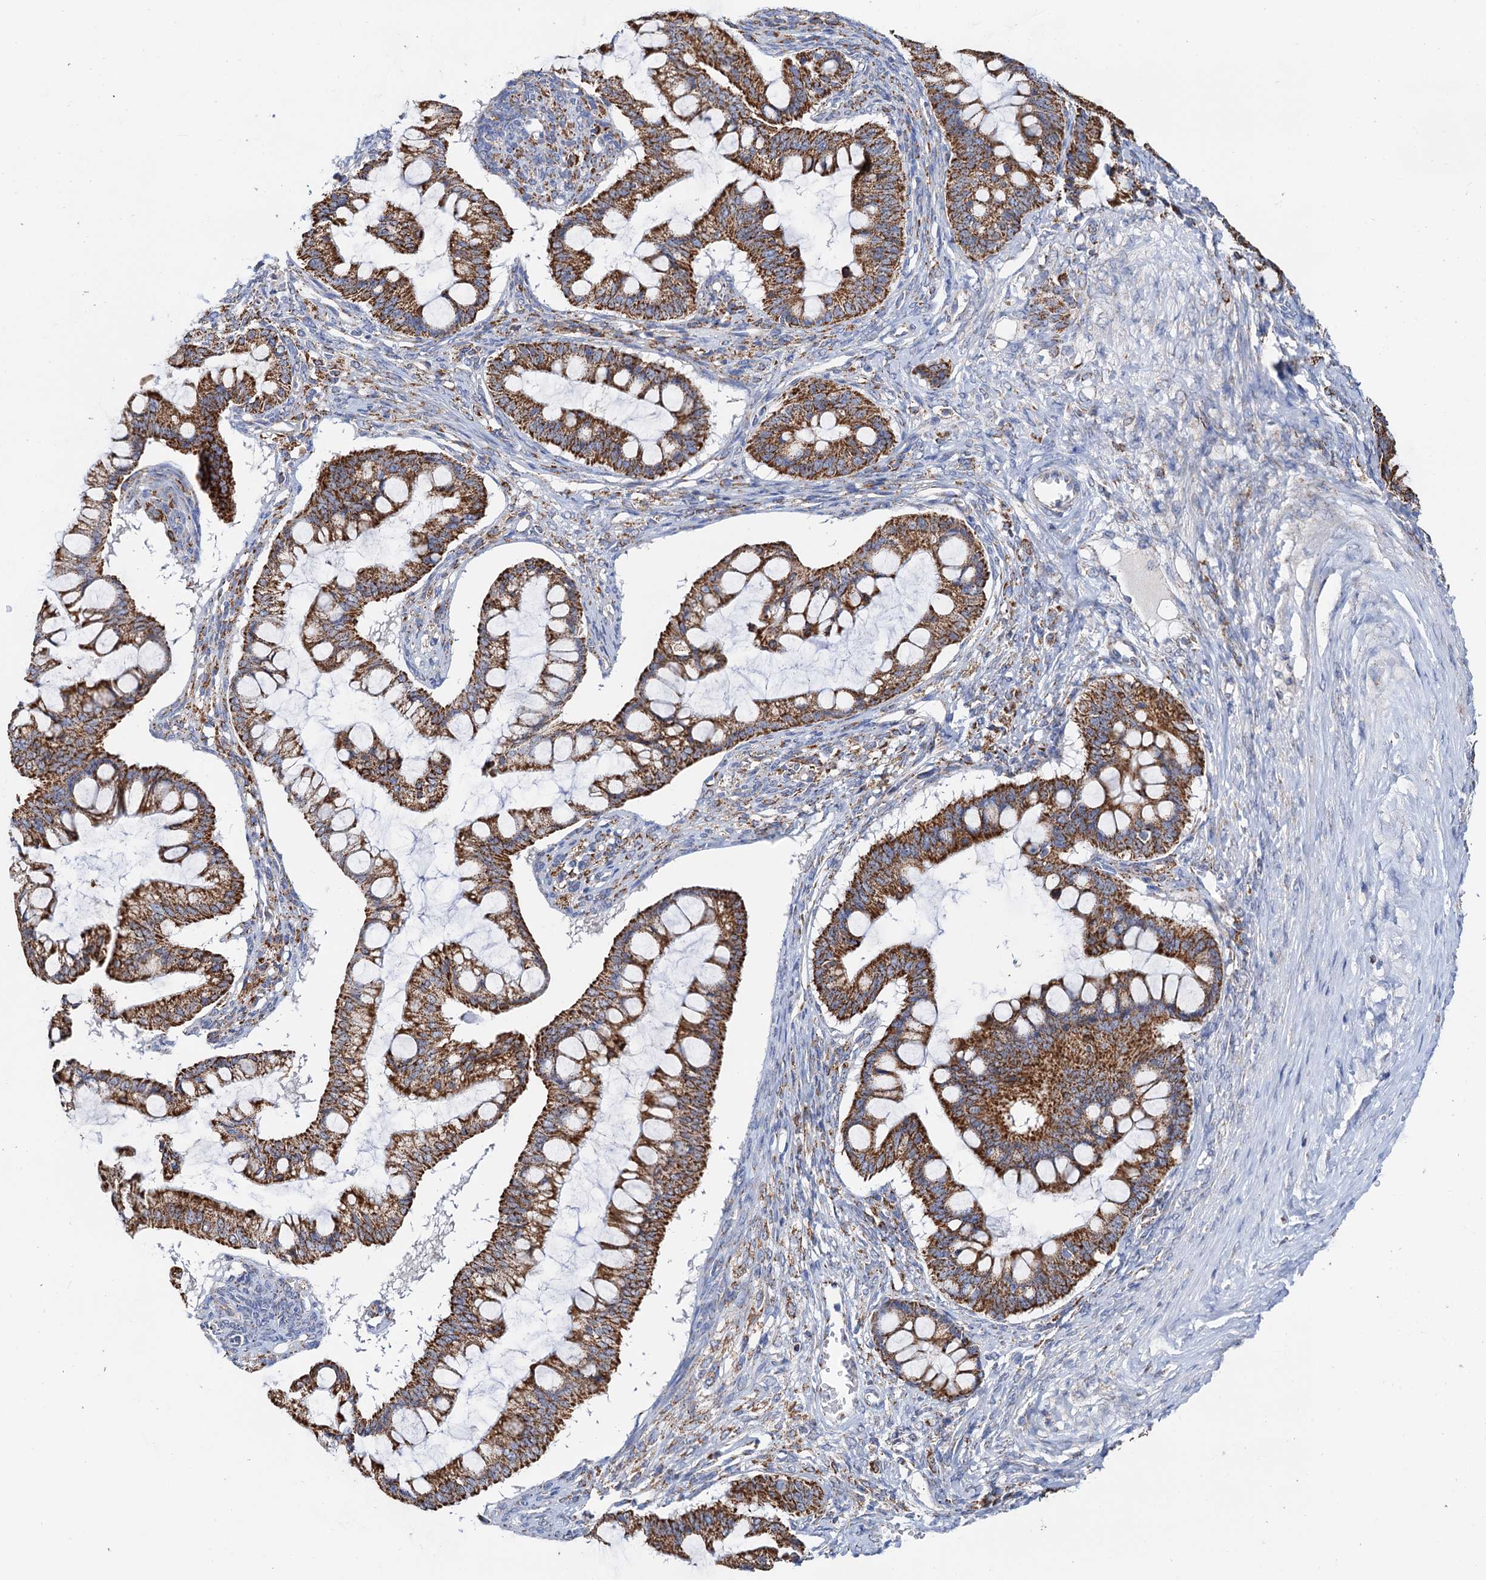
{"staining": {"intensity": "strong", "quantity": ">75%", "location": "cytoplasmic/membranous"}, "tissue": "ovarian cancer", "cell_type": "Tumor cells", "image_type": "cancer", "snomed": [{"axis": "morphology", "description": "Cystadenocarcinoma, mucinous, NOS"}, {"axis": "topography", "description": "Ovary"}], "caption": "Immunohistochemistry (DAB (3,3'-diaminobenzidine)) staining of mucinous cystadenocarcinoma (ovarian) shows strong cytoplasmic/membranous protein expression in about >75% of tumor cells.", "gene": "C2CD3", "patient": {"sex": "female", "age": 73}}